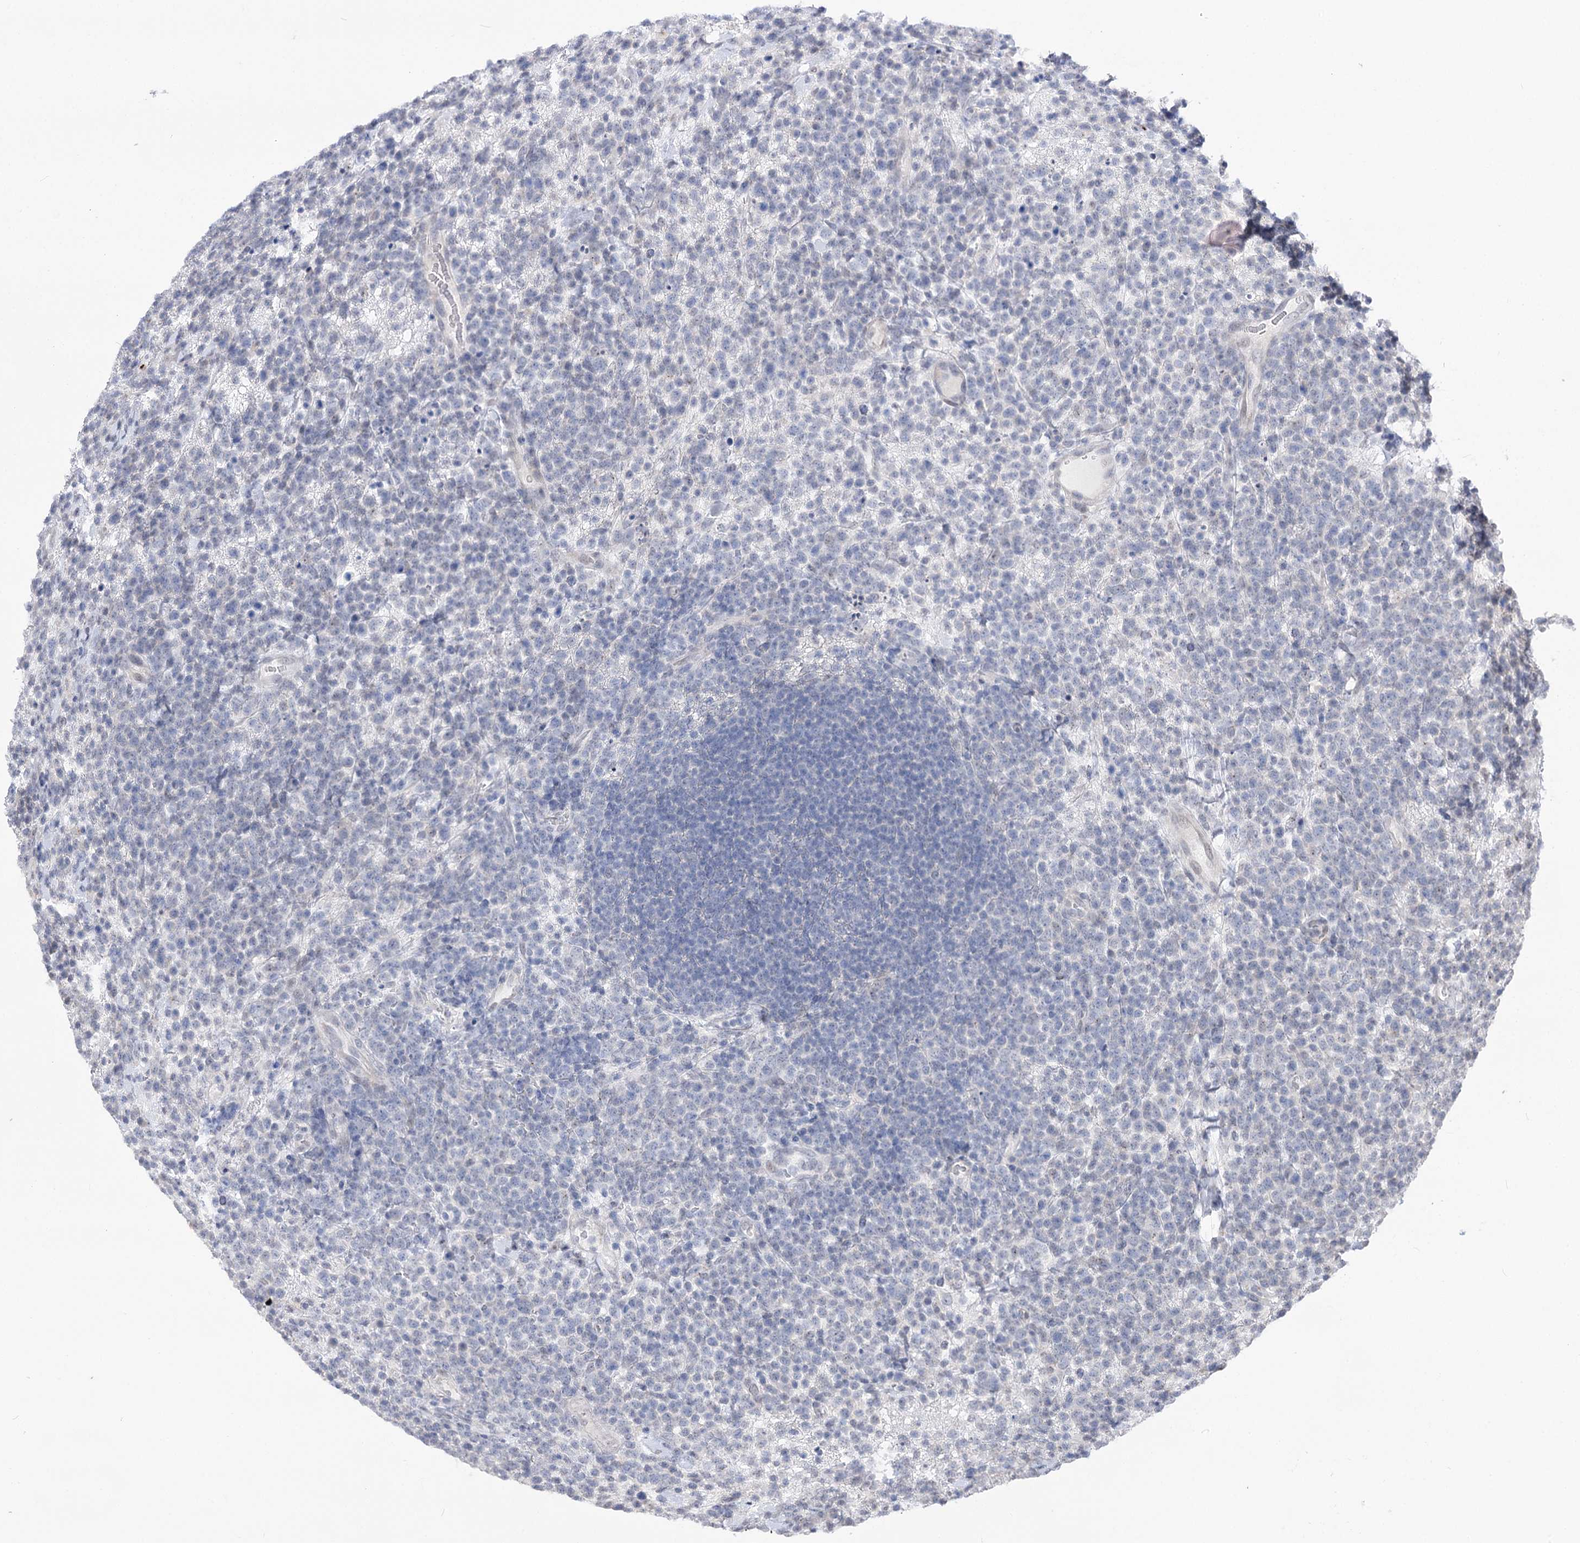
{"staining": {"intensity": "negative", "quantity": "none", "location": "none"}, "tissue": "lymphoma", "cell_type": "Tumor cells", "image_type": "cancer", "snomed": [{"axis": "morphology", "description": "Malignant lymphoma, non-Hodgkin's type, High grade"}, {"axis": "topography", "description": "Colon"}], "caption": "Protein analysis of lymphoma displays no significant positivity in tumor cells. (DAB IHC visualized using brightfield microscopy, high magnification).", "gene": "ATP10B", "patient": {"sex": "female", "age": 53}}